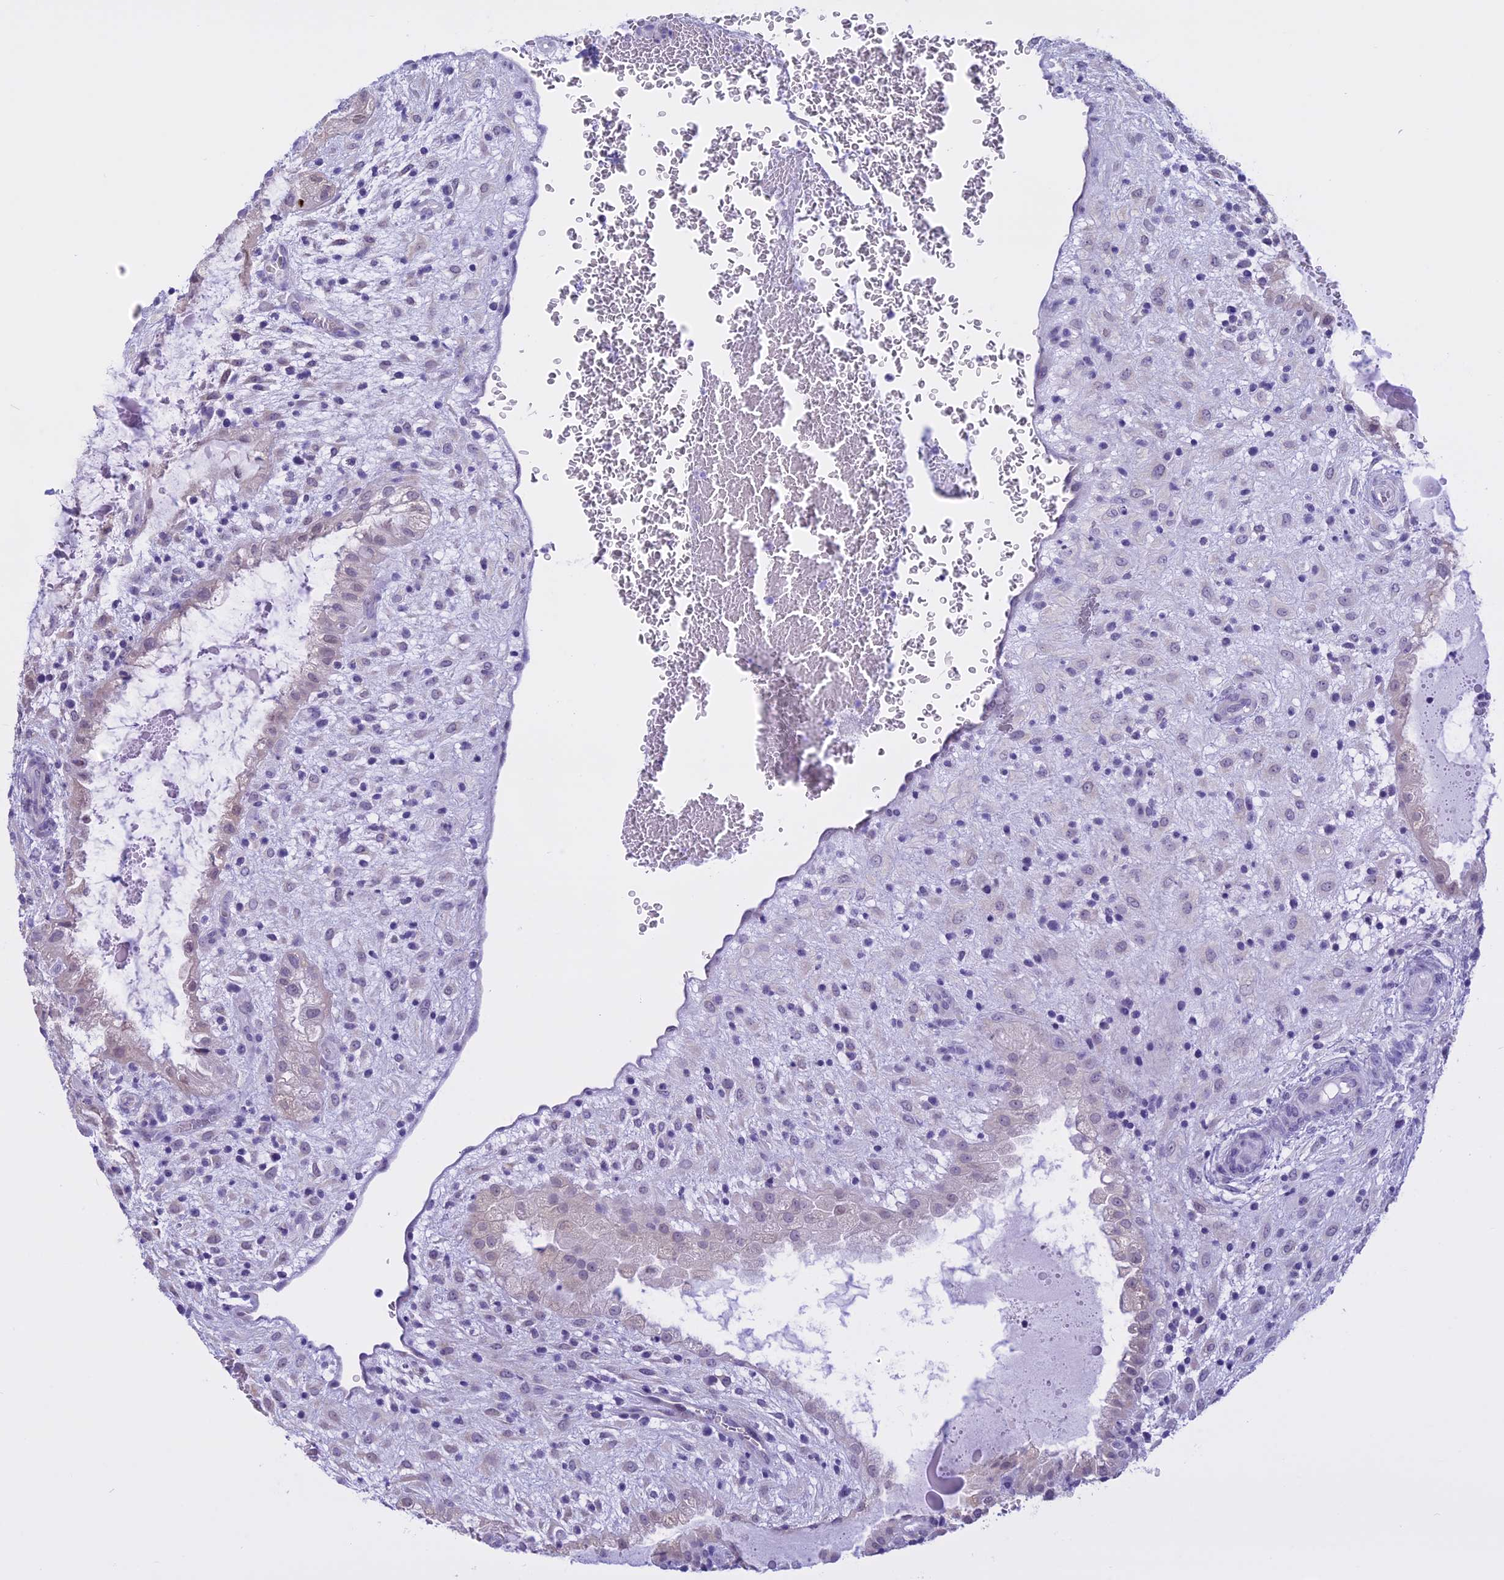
{"staining": {"intensity": "negative", "quantity": "none", "location": "none"}, "tissue": "placenta", "cell_type": "Decidual cells", "image_type": "normal", "snomed": [{"axis": "morphology", "description": "Normal tissue, NOS"}, {"axis": "topography", "description": "Placenta"}], "caption": "Immunohistochemical staining of unremarkable placenta shows no significant staining in decidual cells. The staining was performed using DAB (3,3'-diaminobenzidine) to visualize the protein expression in brown, while the nuclei were stained in blue with hematoxylin (Magnification: 20x).", "gene": "LHFPL2", "patient": {"sex": "female", "age": 35}}